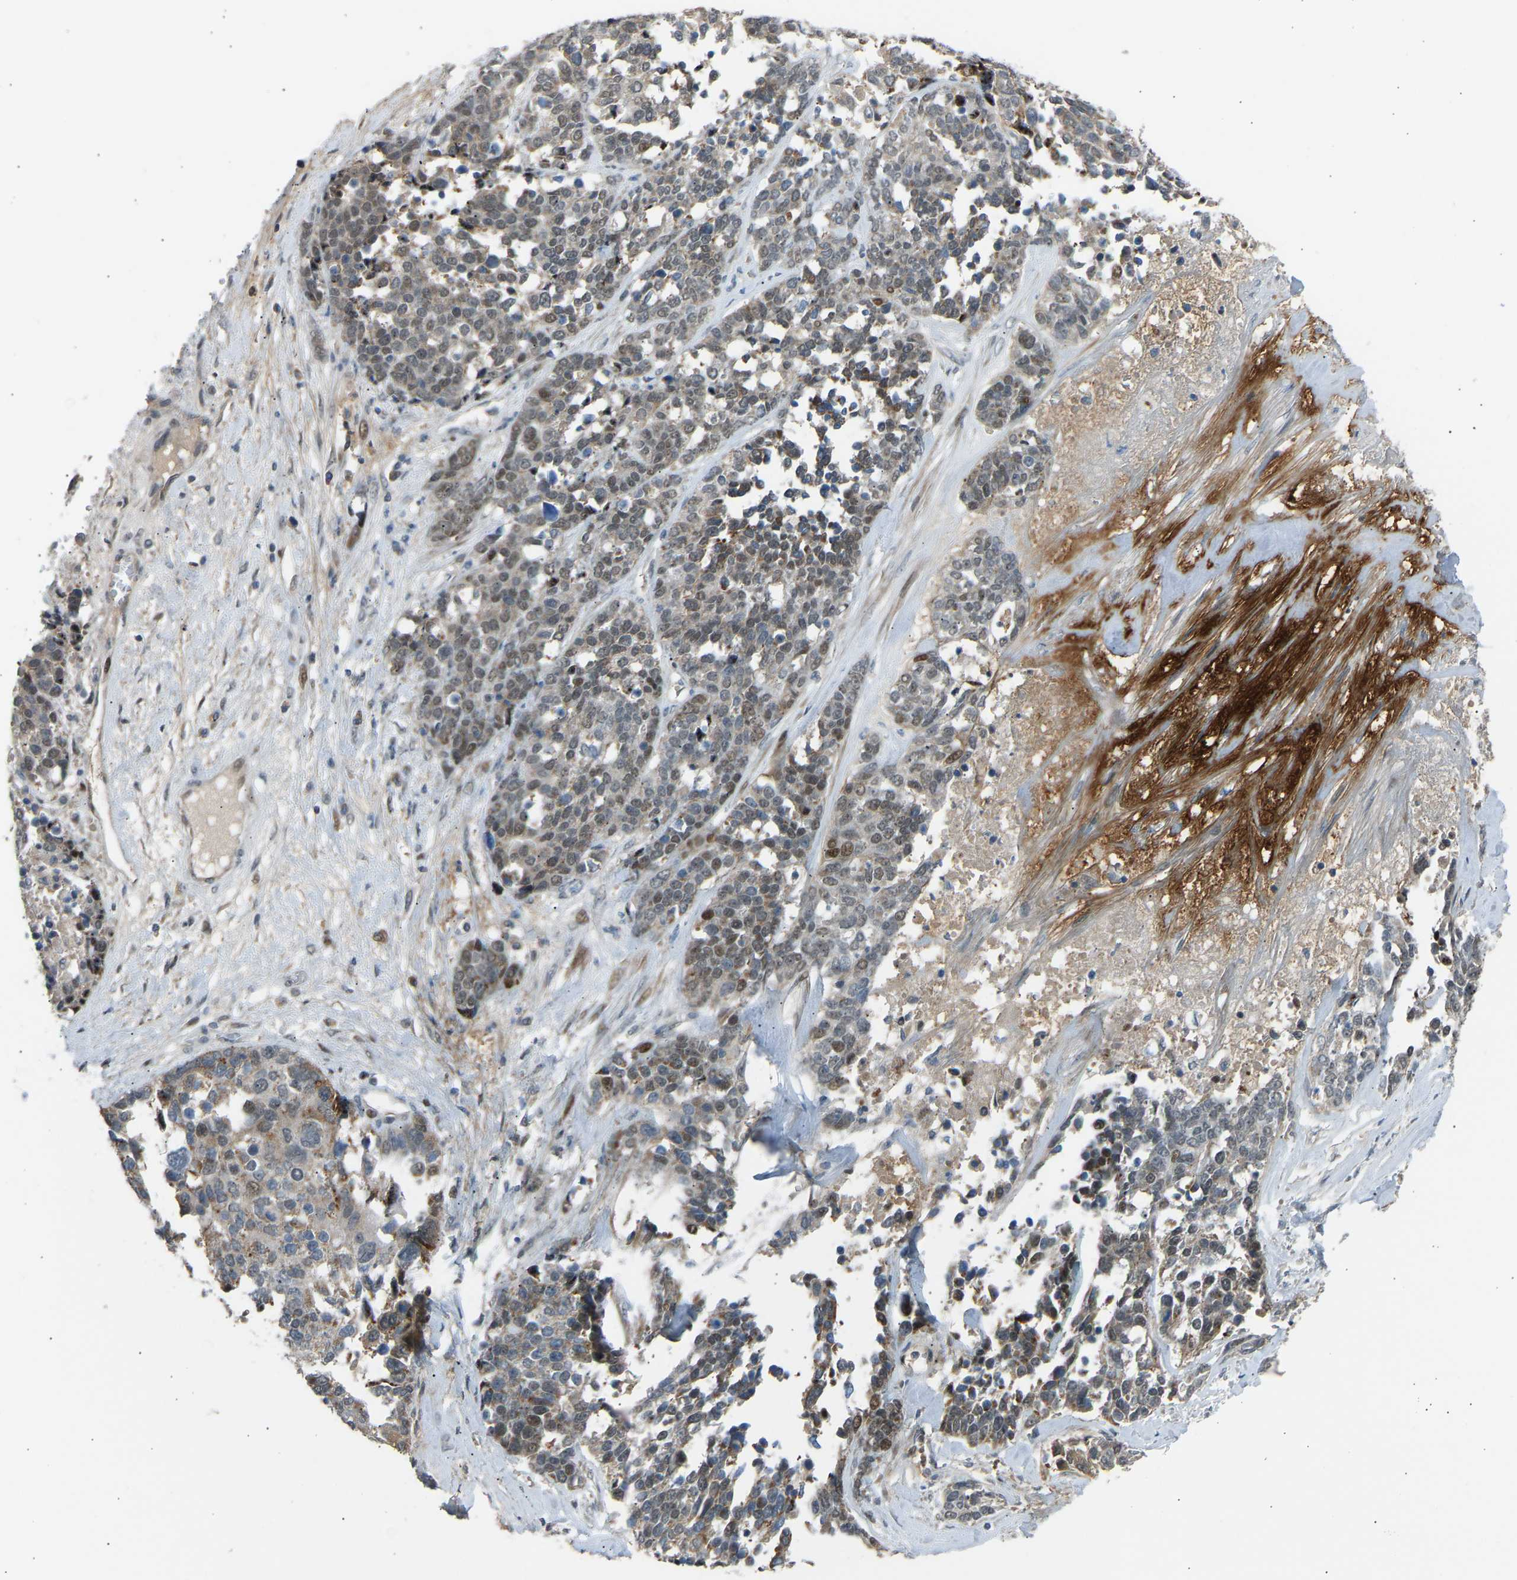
{"staining": {"intensity": "weak", "quantity": ">75%", "location": "cytoplasmic/membranous"}, "tissue": "ovarian cancer", "cell_type": "Tumor cells", "image_type": "cancer", "snomed": [{"axis": "morphology", "description": "Cystadenocarcinoma, serous, NOS"}, {"axis": "topography", "description": "Ovary"}], "caption": "Human ovarian cancer (serous cystadenocarcinoma) stained with a protein marker demonstrates weak staining in tumor cells.", "gene": "VPS41", "patient": {"sex": "female", "age": 44}}